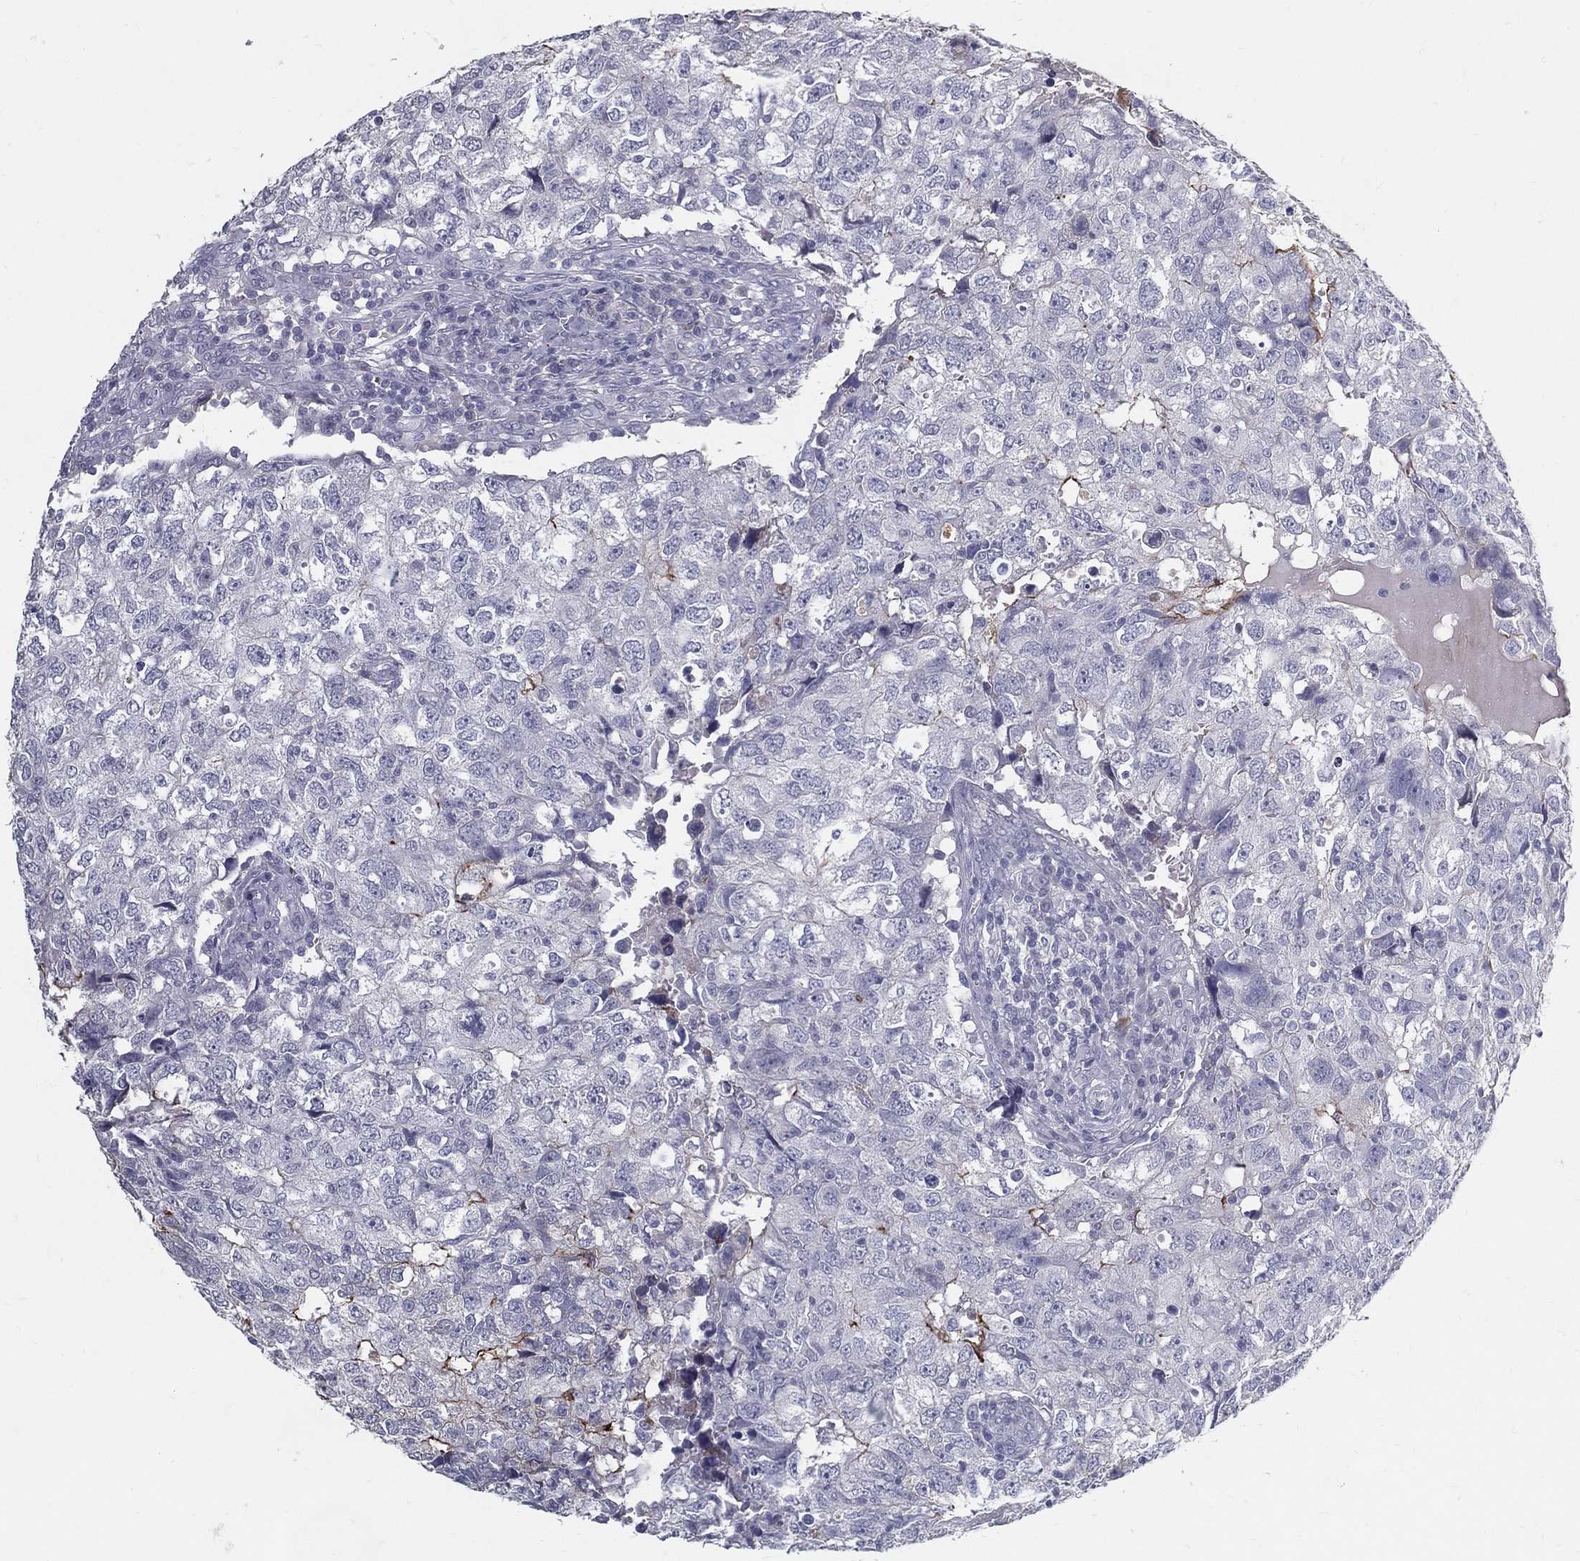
{"staining": {"intensity": "negative", "quantity": "none", "location": "none"}, "tissue": "breast cancer", "cell_type": "Tumor cells", "image_type": "cancer", "snomed": [{"axis": "morphology", "description": "Duct carcinoma"}, {"axis": "topography", "description": "Breast"}], "caption": "Photomicrograph shows no significant protein expression in tumor cells of intraductal carcinoma (breast).", "gene": "ACE2", "patient": {"sex": "female", "age": 30}}